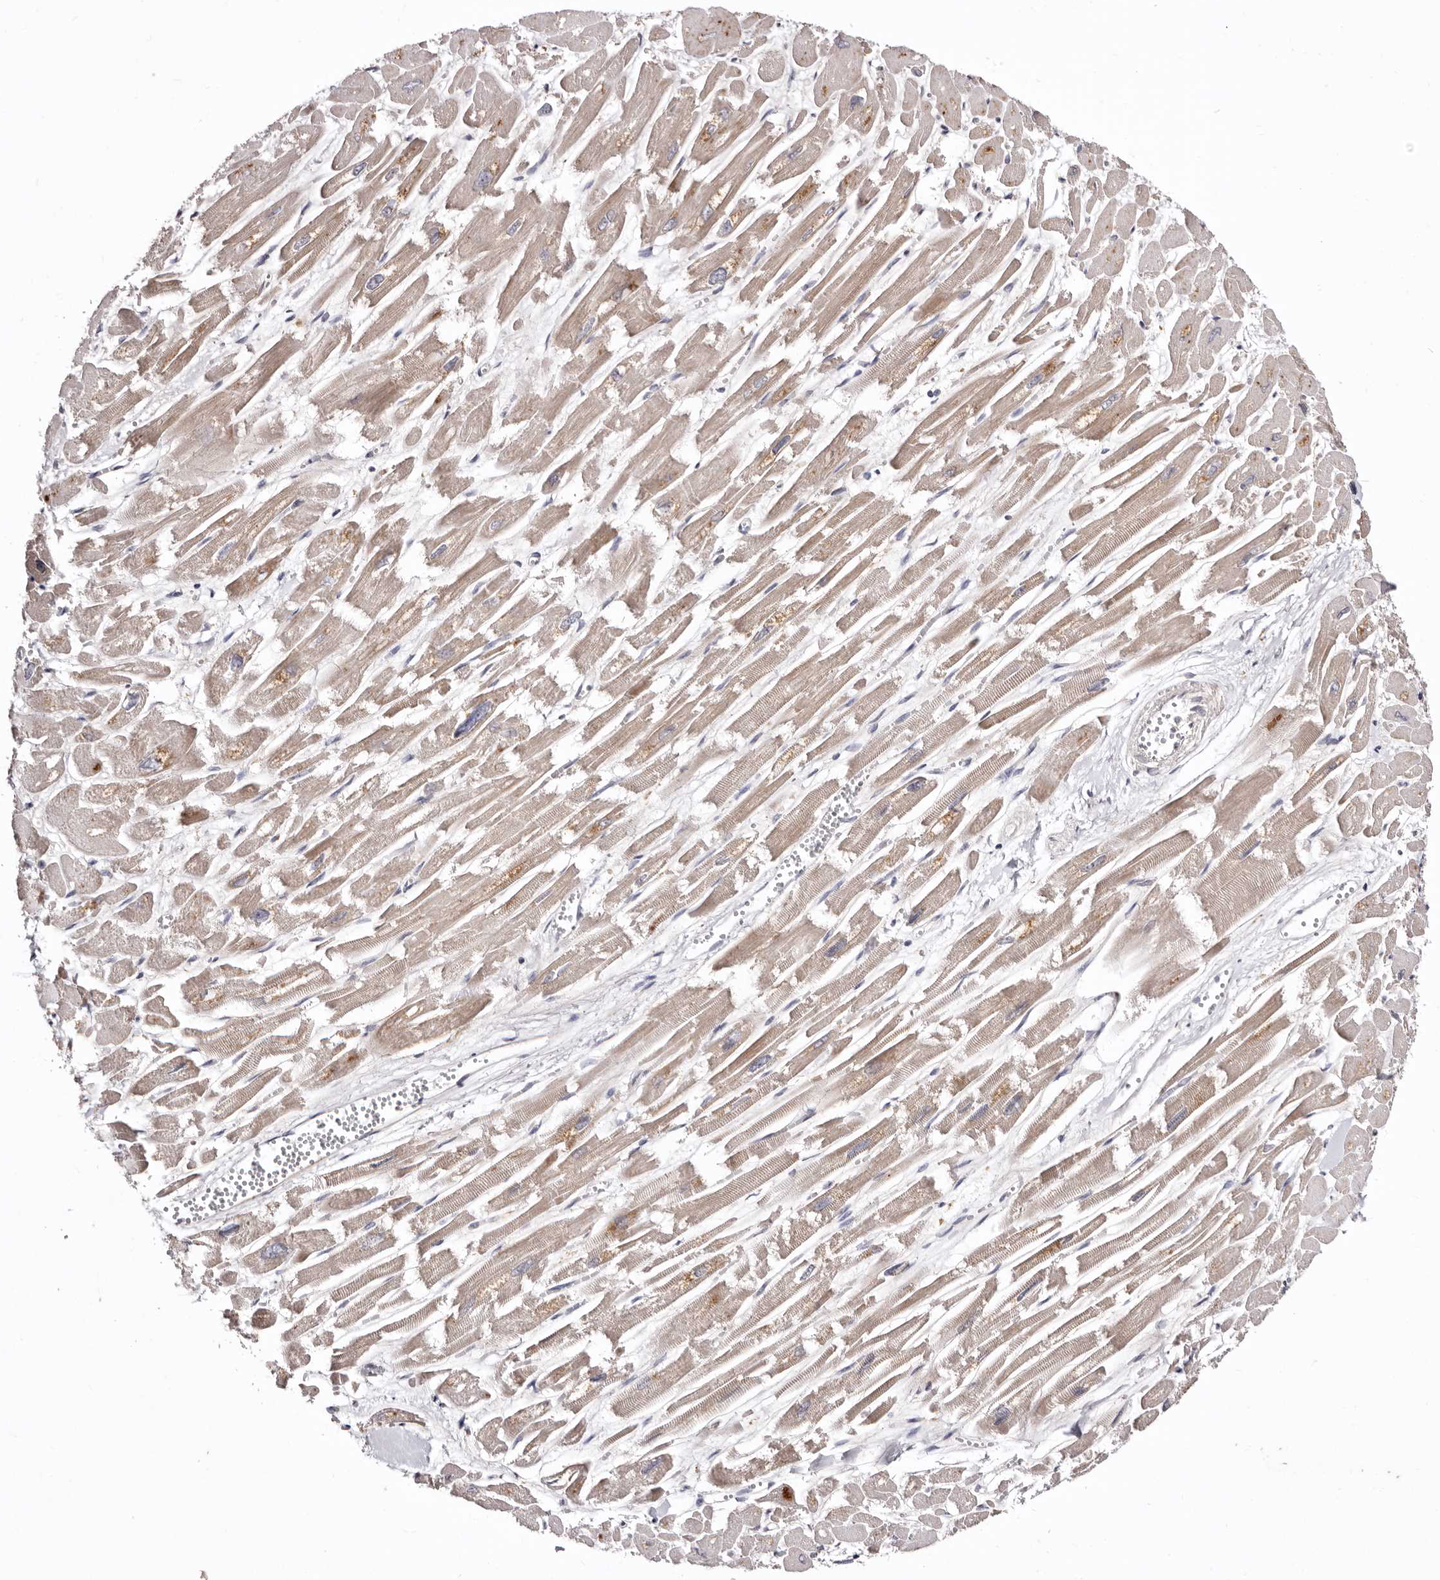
{"staining": {"intensity": "weak", "quantity": ">75%", "location": "cytoplasmic/membranous"}, "tissue": "heart muscle", "cell_type": "Cardiomyocytes", "image_type": "normal", "snomed": [{"axis": "morphology", "description": "Normal tissue, NOS"}, {"axis": "topography", "description": "Heart"}], "caption": "A histopathology image of human heart muscle stained for a protein reveals weak cytoplasmic/membranous brown staining in cardiomyocytes. The protein of interest is shown in brown color, while the nuclei are stained blue.", "gene": "CDCA8", "patient": {"sex": "male", "age": 54}}